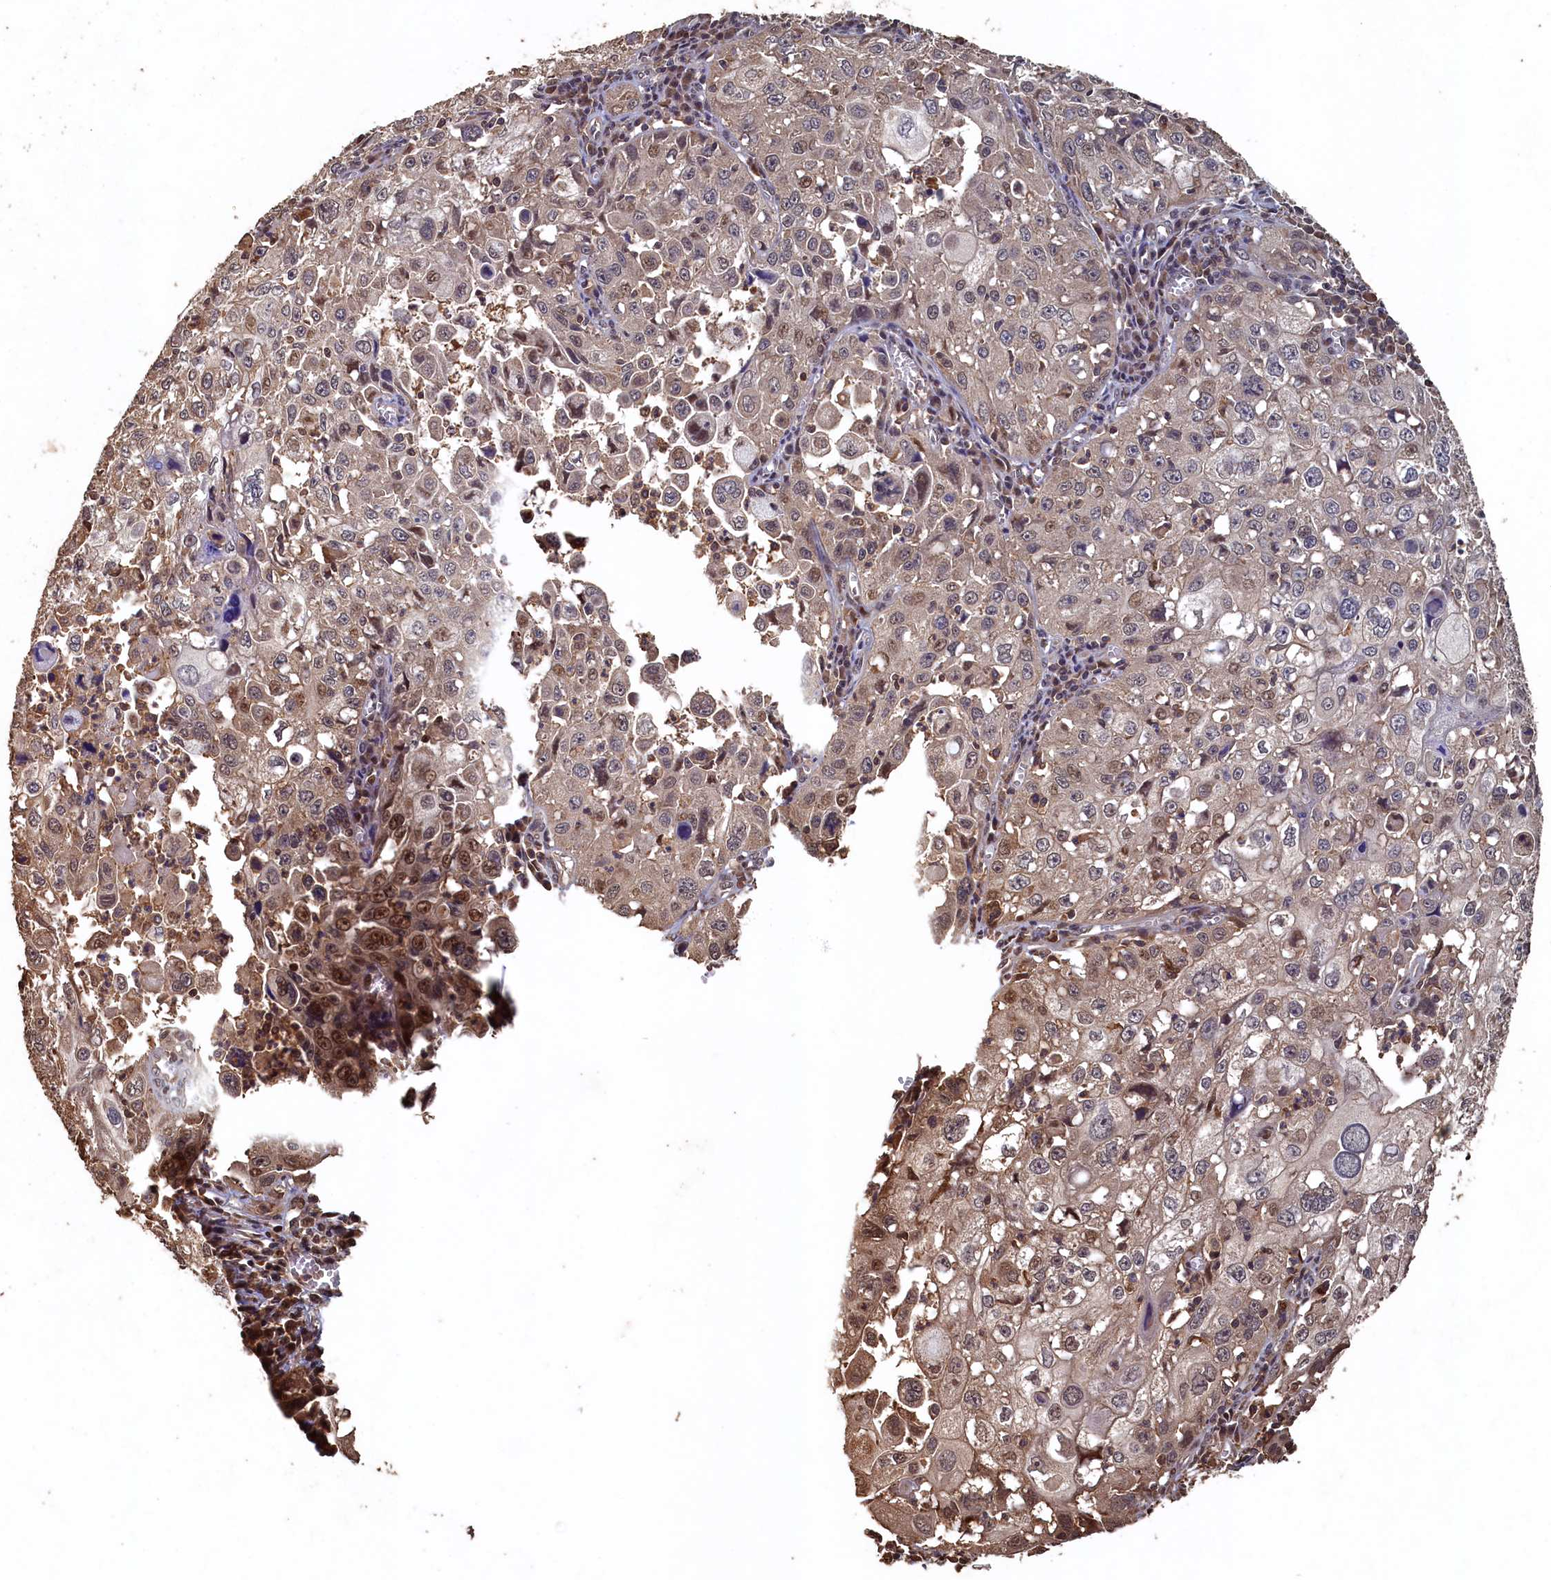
{"staining": {"intensity": "moderate", "quantity": "<25%", "location": "cytoplasmic/membranous,nuclear"}, "tissue": "cervical cancer", "cell_type": "Tumor cells", "image_type": "cancer", "snomed": [{"axis": "morphology", "description": "Squamous cell carcinoma, NOS"}, {"axis": "topography", "description": "Cervix"}], "caption": "About <25% of tumor cells in human cervical cancer display moderate cytoplasmic/membranous and nuclear protein staining as visualized by brown immunohistochemical staining.", "gene": "PIGN", "patient": {"sex": "female", "age": 42}}